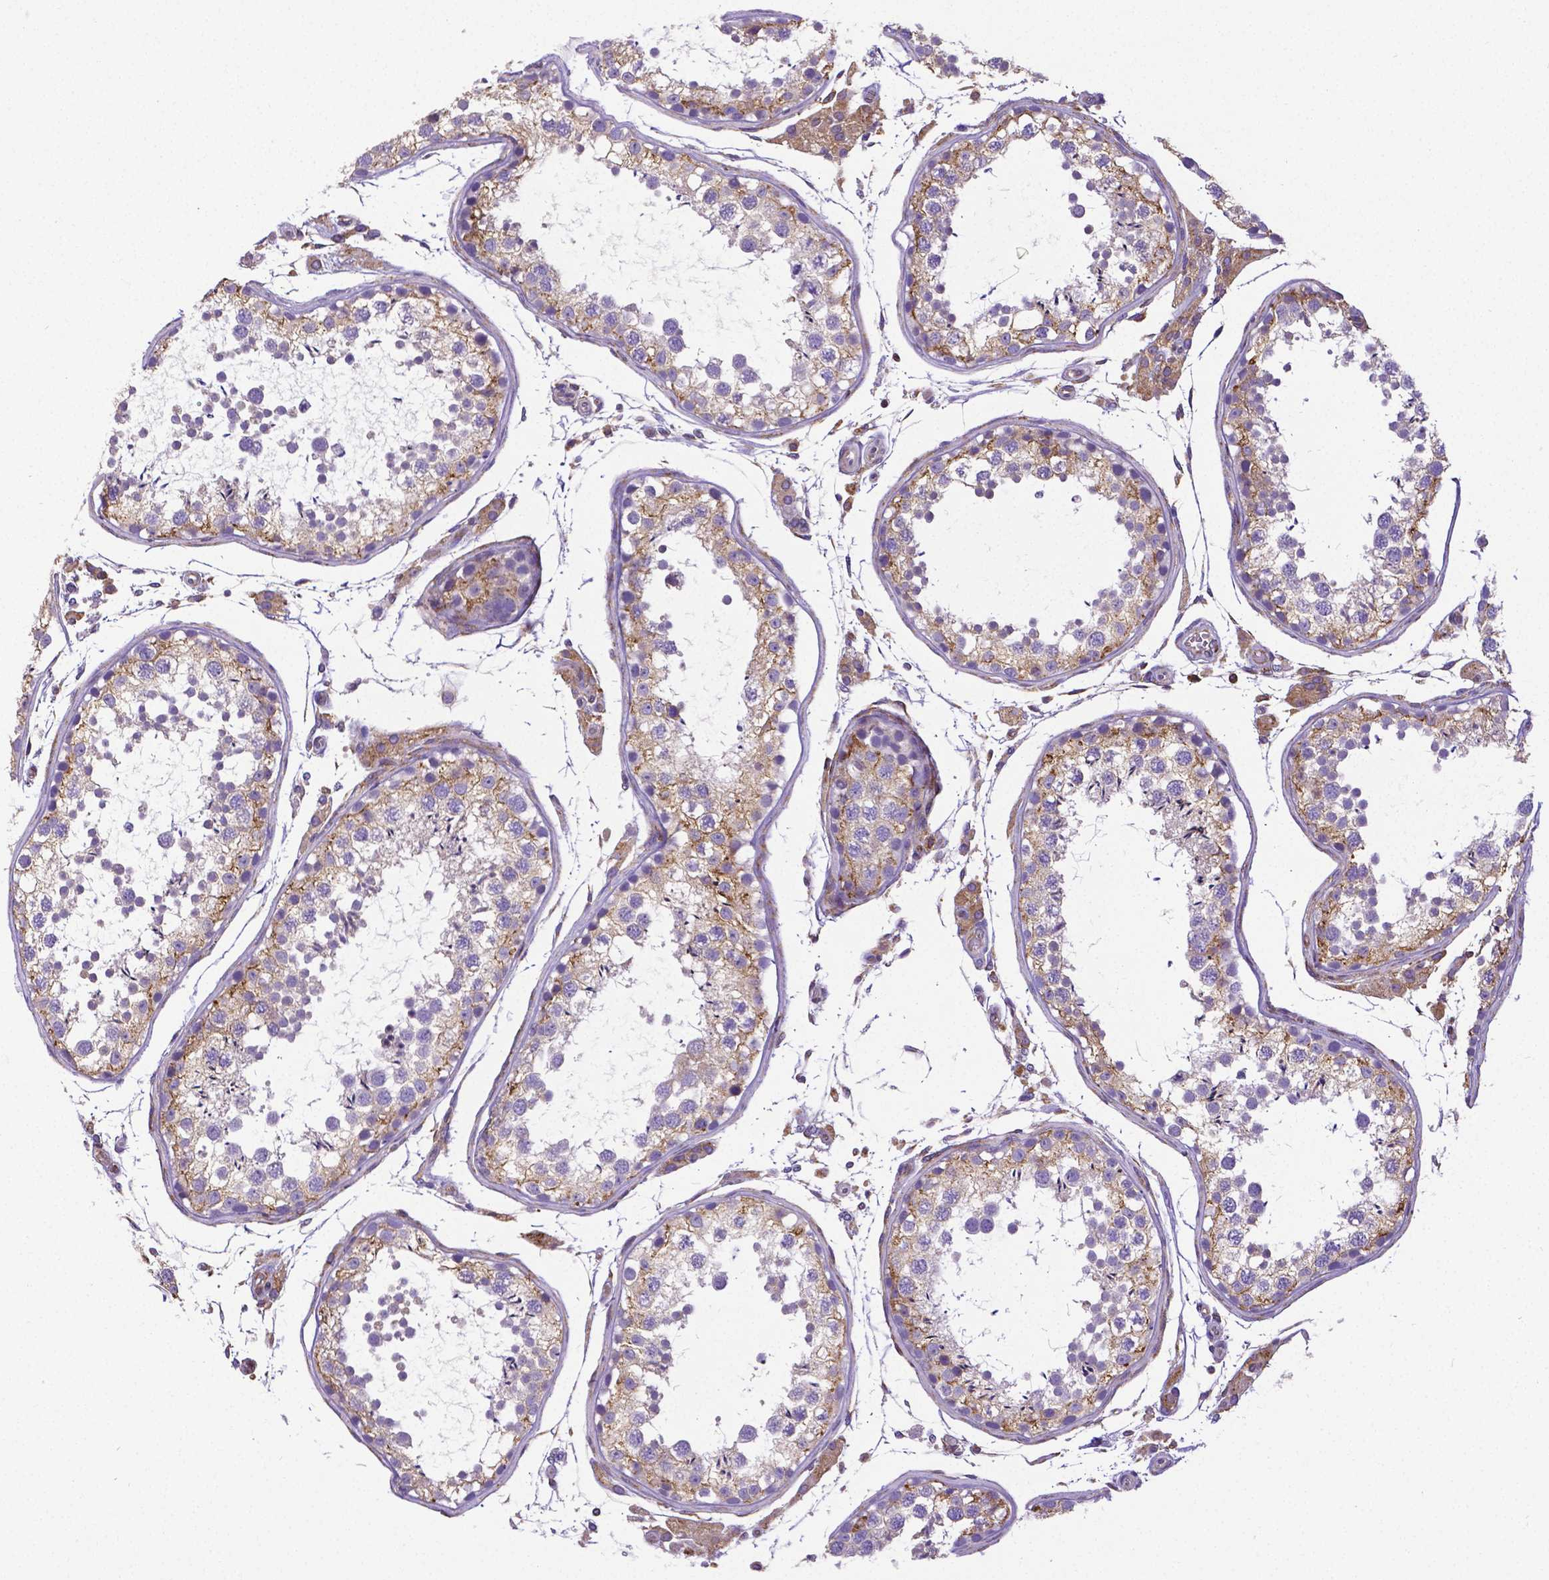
{"staining": {"intensity": "moderate", "quantity": "25%-75%", "location": "cytoplasmic/membranous"}, "tissue": "testis", "cell_type": "Cells in seminiferous ducts", "image_type": "normal", "snomed": [{"axis": "morphology", "description": "Normal tissue, NOS"}, {"axis": "topography", "description": "Testis"}], "caption": "IHC staining of unremarkable testis, which displays medium levels of moderate cytoplasmic/membranous staining in approximately 25%-75% of cells in seminiferous ducts indicating moderate cytoplasmic/membranous protein expression. The staining was performed using DAB (brown) for protein detection and nuclei were counterstained in hematoxylin (blue).", "gene": "MTDH", "patient": {"sex": "male", "age": 29}}